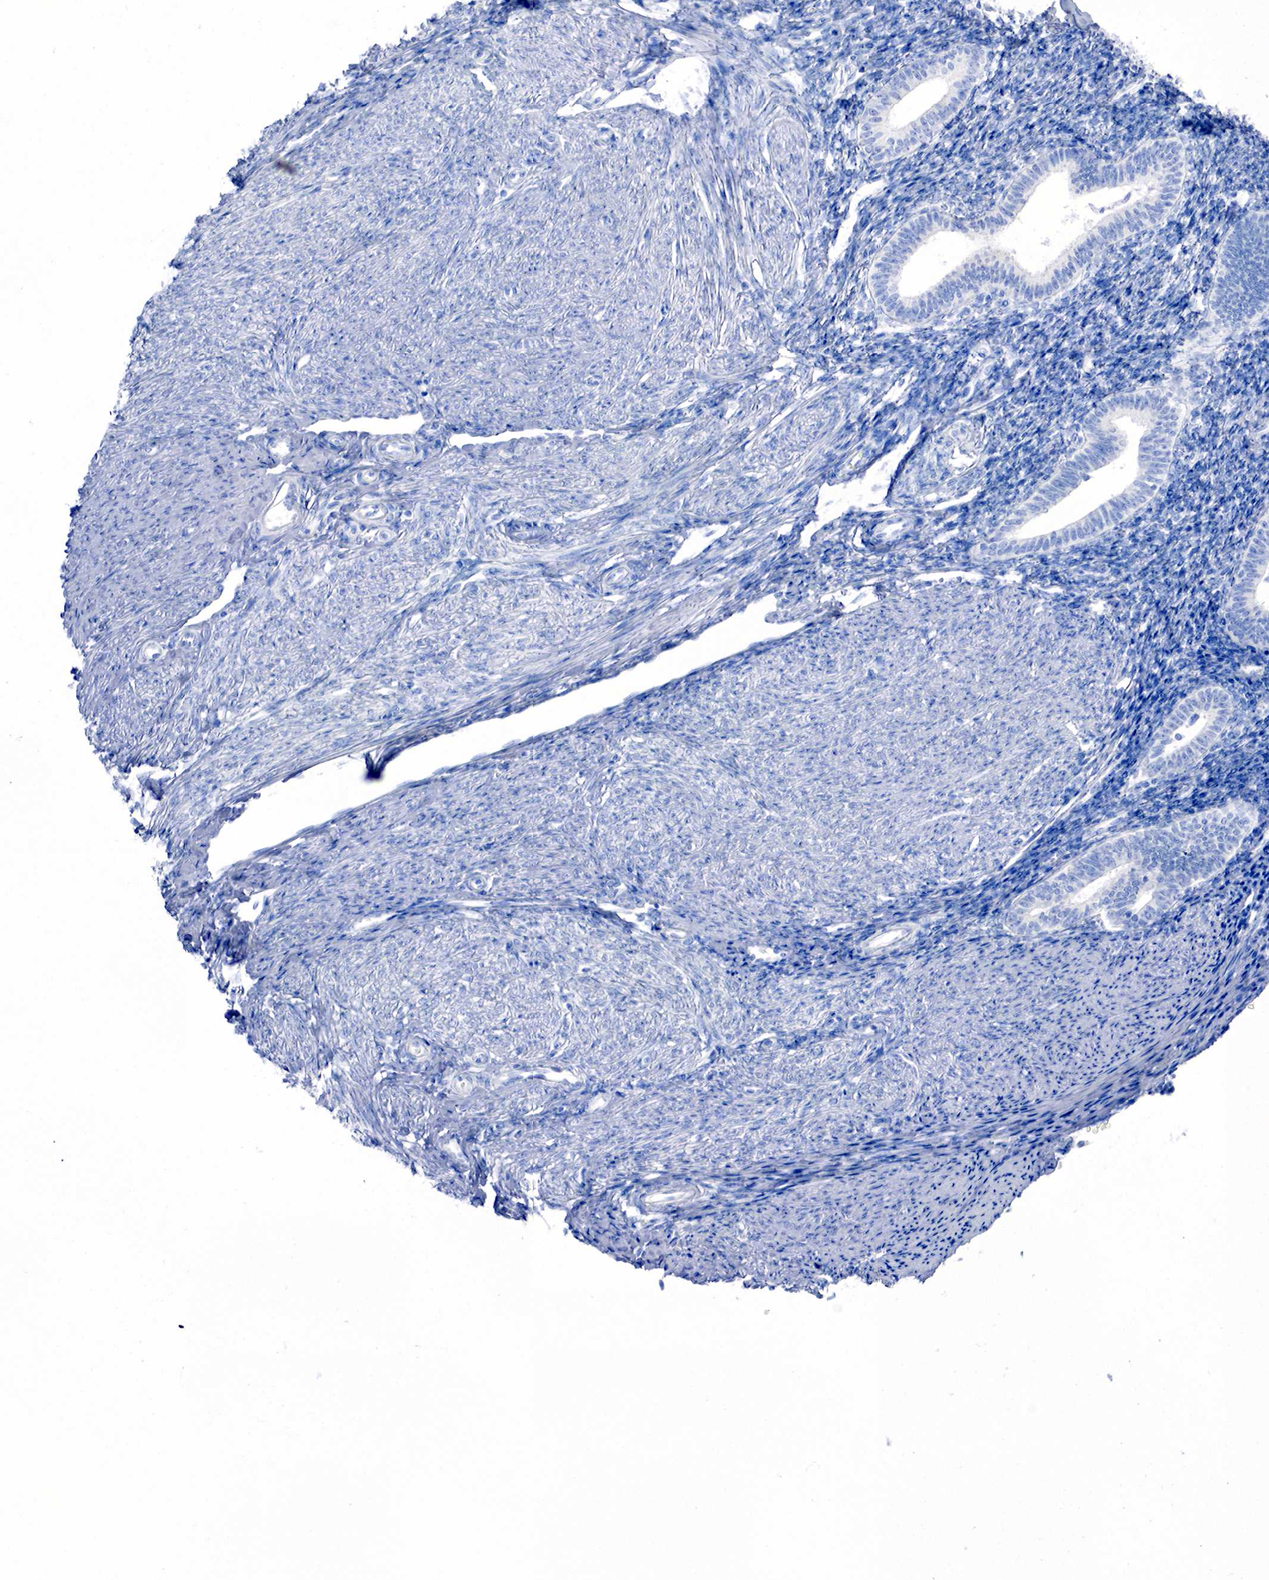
{"staining": {"intensity": "negative", "quantity": "none", "location": "none"}, "tissue": "endometrium", "cell_type": "Cells in endometrial stroma", "image_type": "normal", "snomed": [{"axis": "morphology", "description": "Normal tissue, NOS"}, {"axis": "topography", "description": "Endometrium"}], "caption": "Protein analysis of unremarkable endometrium exhibits no significant staining in cells in endometrial stroma.", "gene": "CHGA", "patient": {"sex": "female", "age": 52}}